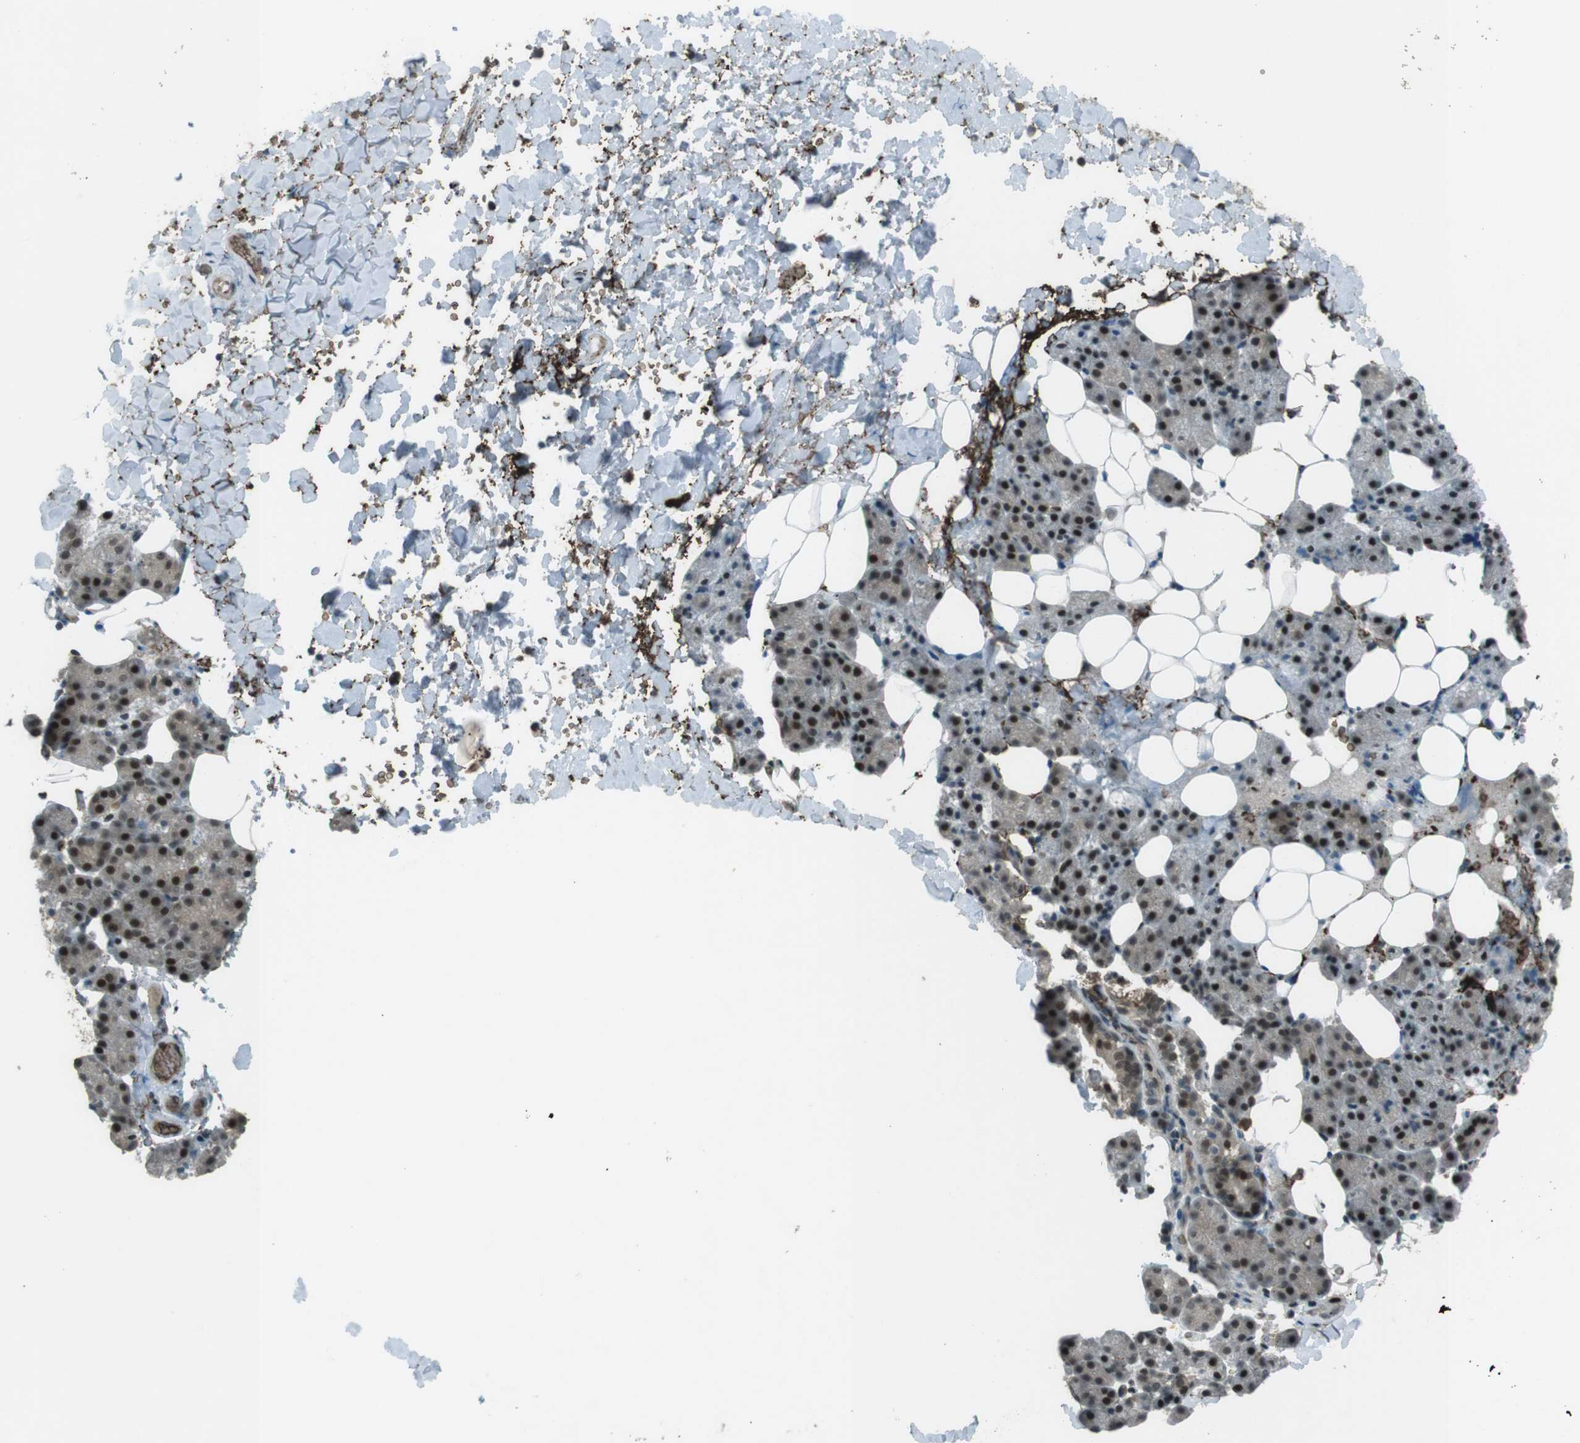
{"staining": {"intensity": "moderate", "quantity": ">75%", "location": "cytoplasmic/membranous,nuclear"}, "tissue": "salivary gland", "cell_type": "Glandular cells", "image_type": "normal", "snomed": [{"axis": "morphology", "description": "Normal tissue, NOS"}, {"axis": "topography", "description": "Lymph node"}, {"axis": "topography", "description": "Salivary gland"}], "caption": "Immunohistochemical staining of benign human salivary gland shows medium levels of moderate cytoplasmic/membranous,nuclear positivity in approximately >75% of glandular cells.", "gene": "SLITRK5", "patient": {"sex": "male", "age": 8}}